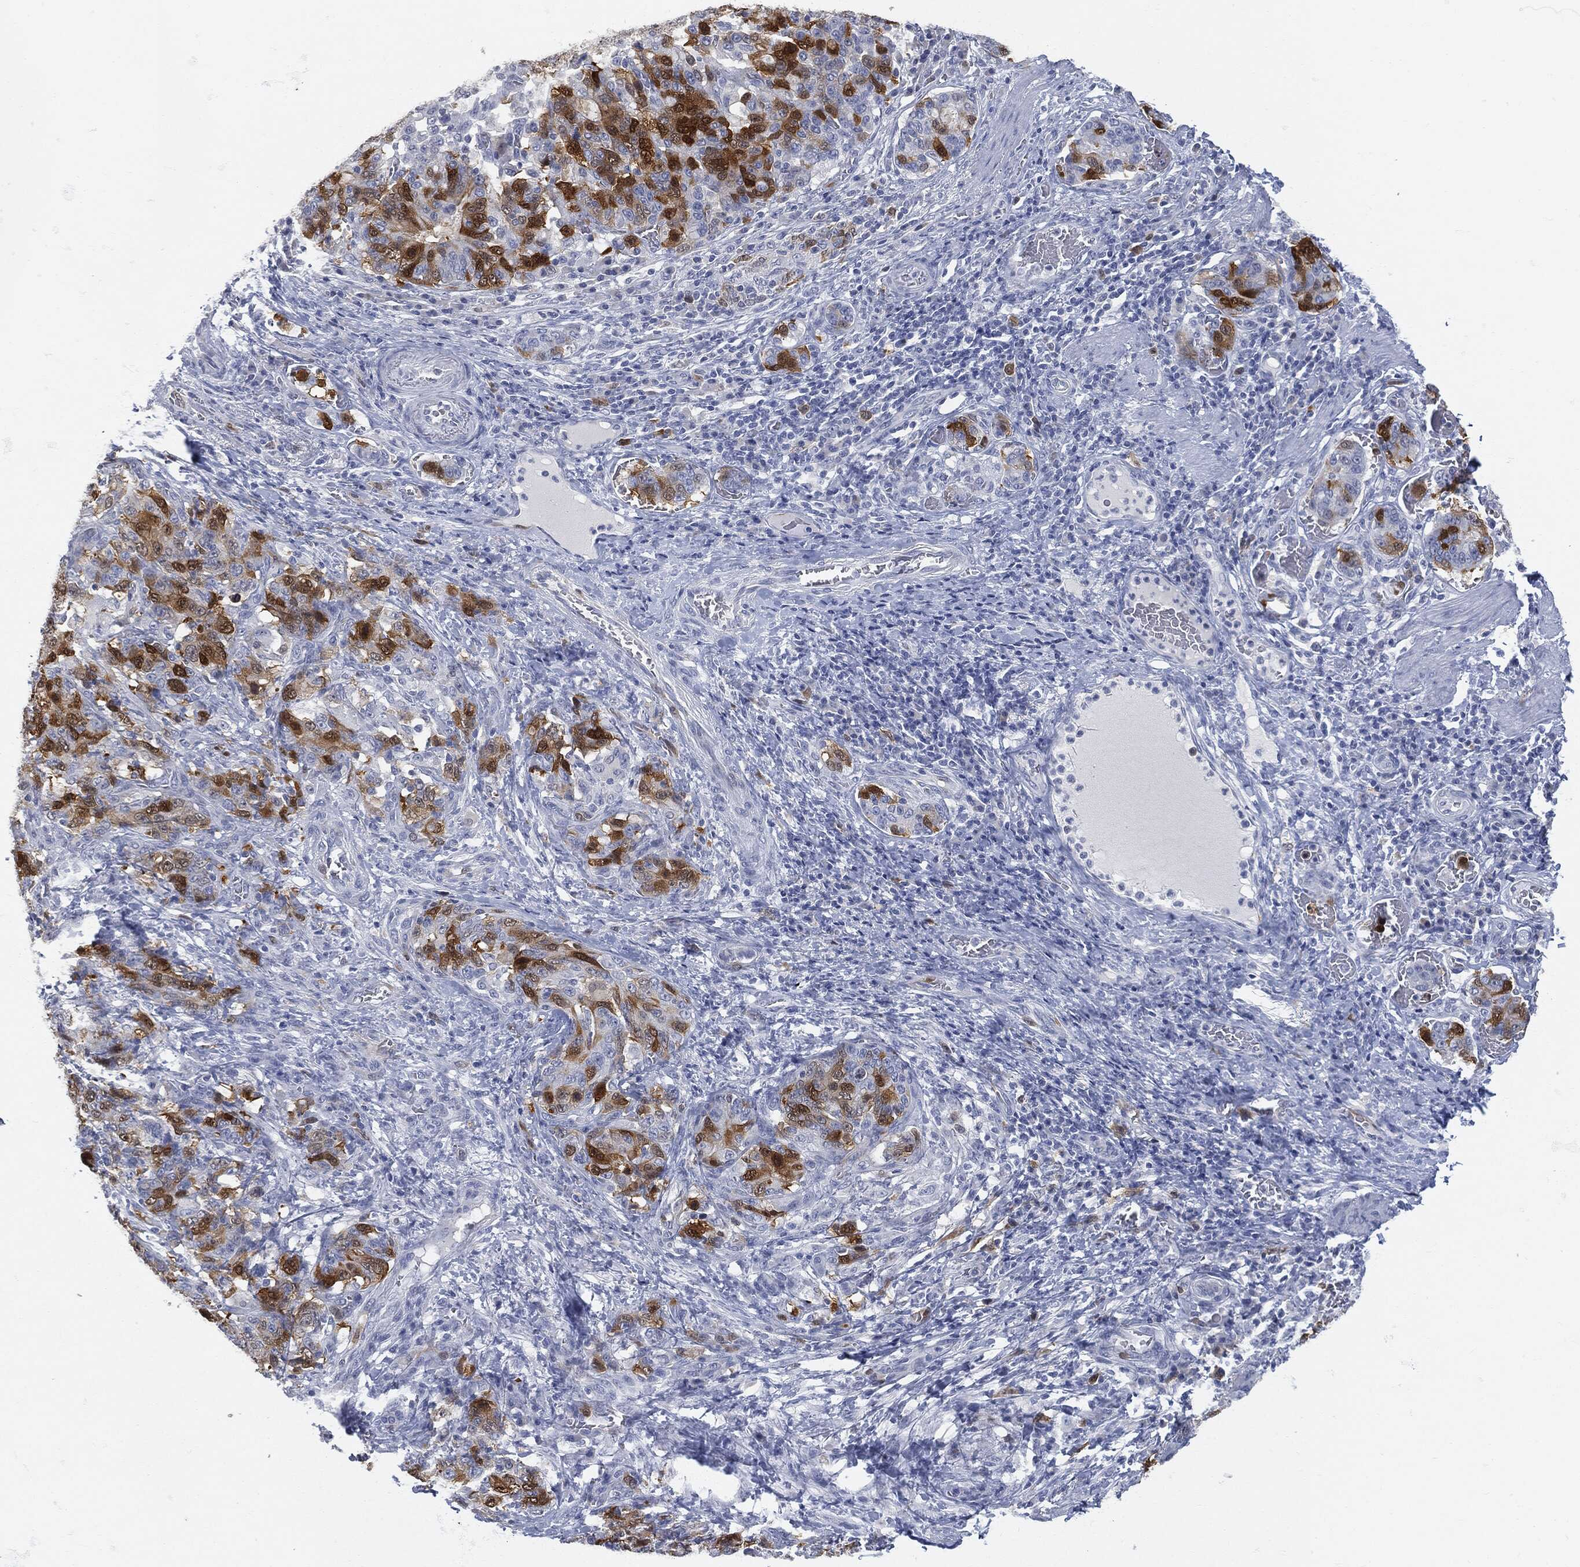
{"staining": {"intensity": "strong", "quantity": "25%-75%", "location": "cytoplasmic/membranous"}, "tissue": "stomach cancer", "cell_type": "Tumor cells", "image_type": "cancer", "snomed": [{"axis": "morphology", "description": "Normal tissue, NOS"}, {"axis": "morphology", "description": "Adenocarcinoma, NOS"}, {"axis": "topography", "description": "Stomach"}], "caption": "Immunohistochemical staining of human adenocarcinoma (stomach) reveals strong cytoplasmic/membranous protein positivity in approximately 25%-75% of tumor cells.", "gene": "UBE2C", "patient": {"sex": "female", "age": 64}}